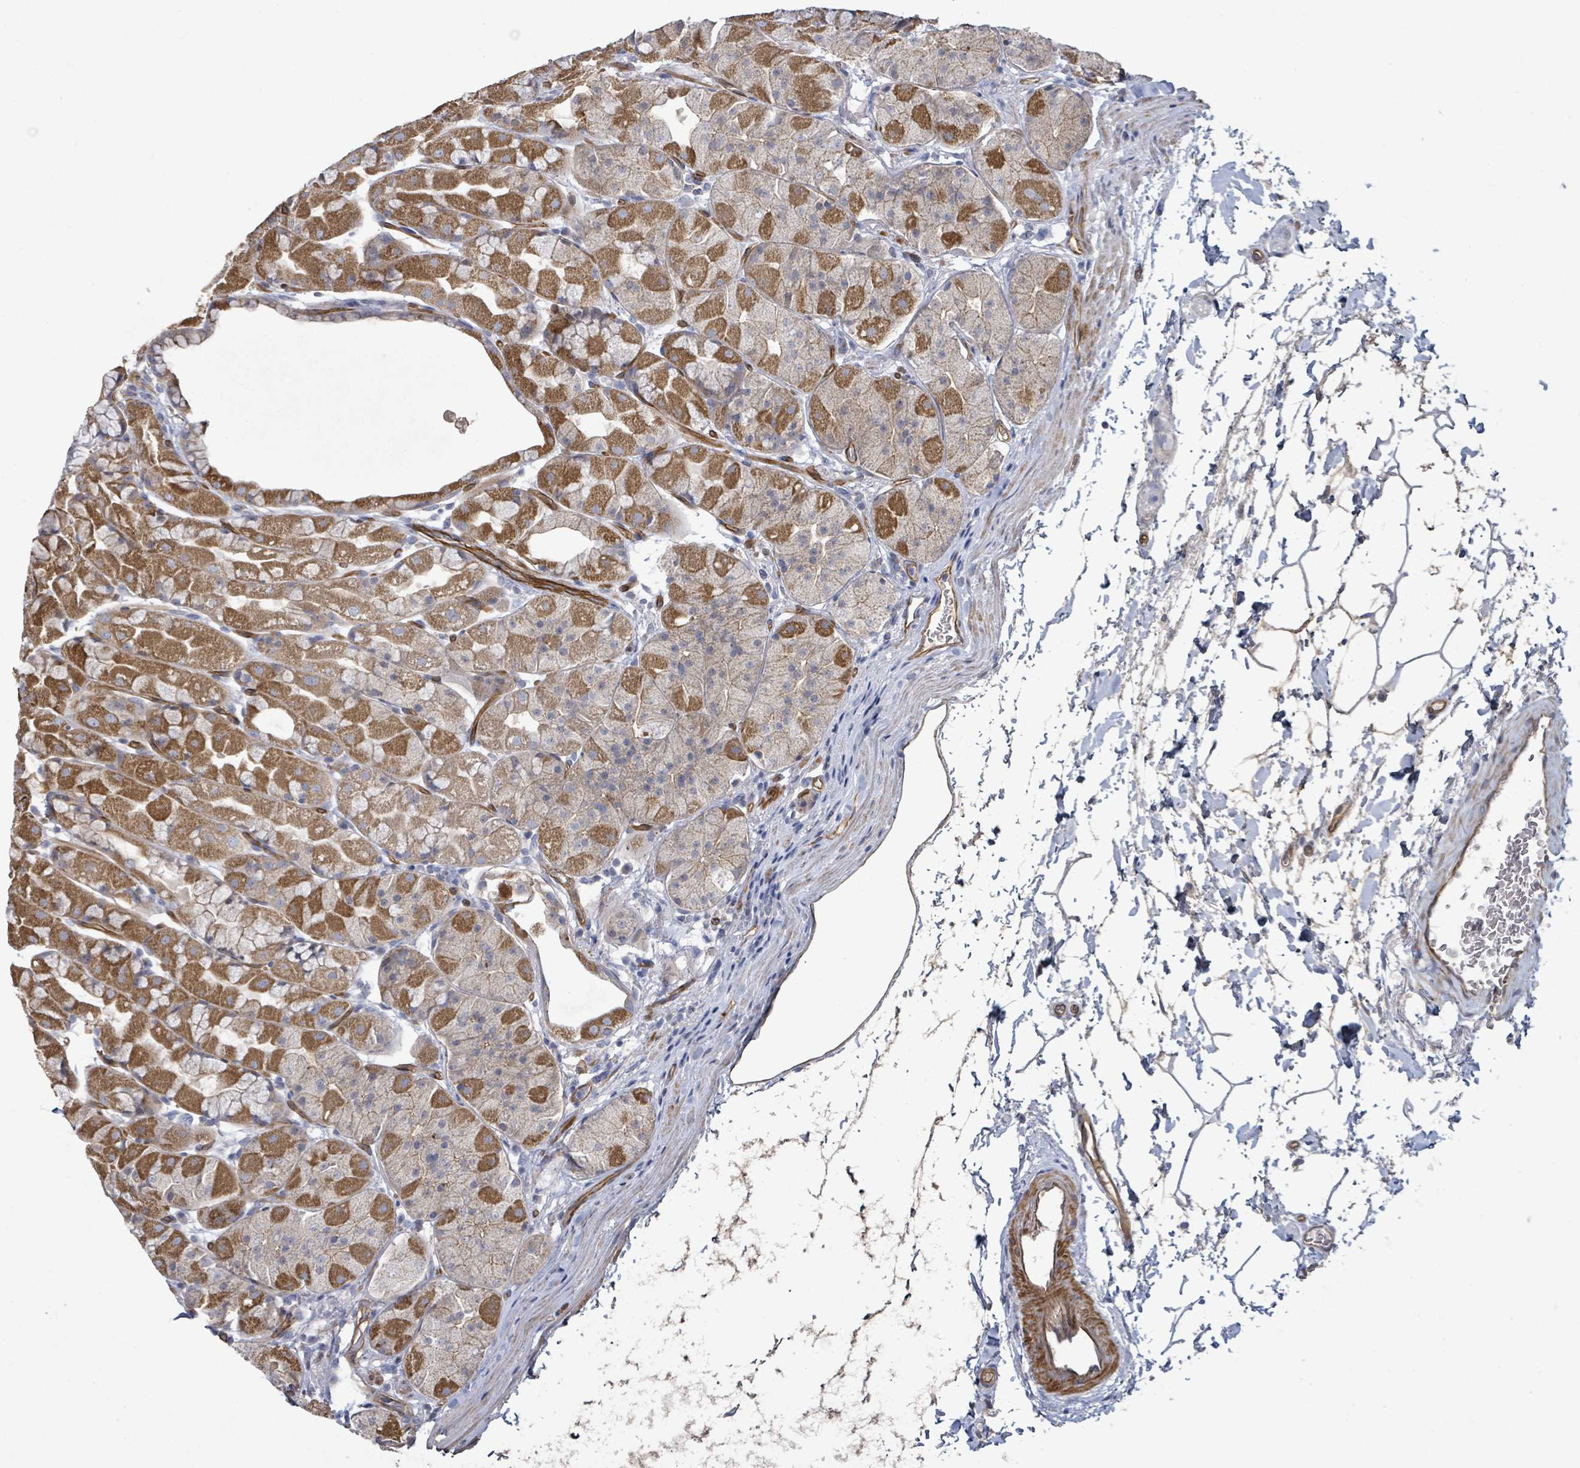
{"staining": {"intensity": "moderate", "quantity": "25%-75%", "location": "cytoplasmic/membranous"}, "tissue": "stomach", "cell_type": "Glandular cells", "image_type": "normal", "snomed": [{"axis": "morphology", "description": "Normal tissue, NOS"}, {"axis": "topography", "description": "Stomach"}], "caption": "A photomicrograph showing moderate cytoplasmic/membranous staining in about 25%-75% of glandular cells in benign stomach, as visualized by brown immunohistochemical staining.", "gene": "KANK3", "patient": {"sex": "male", "age": 57}}